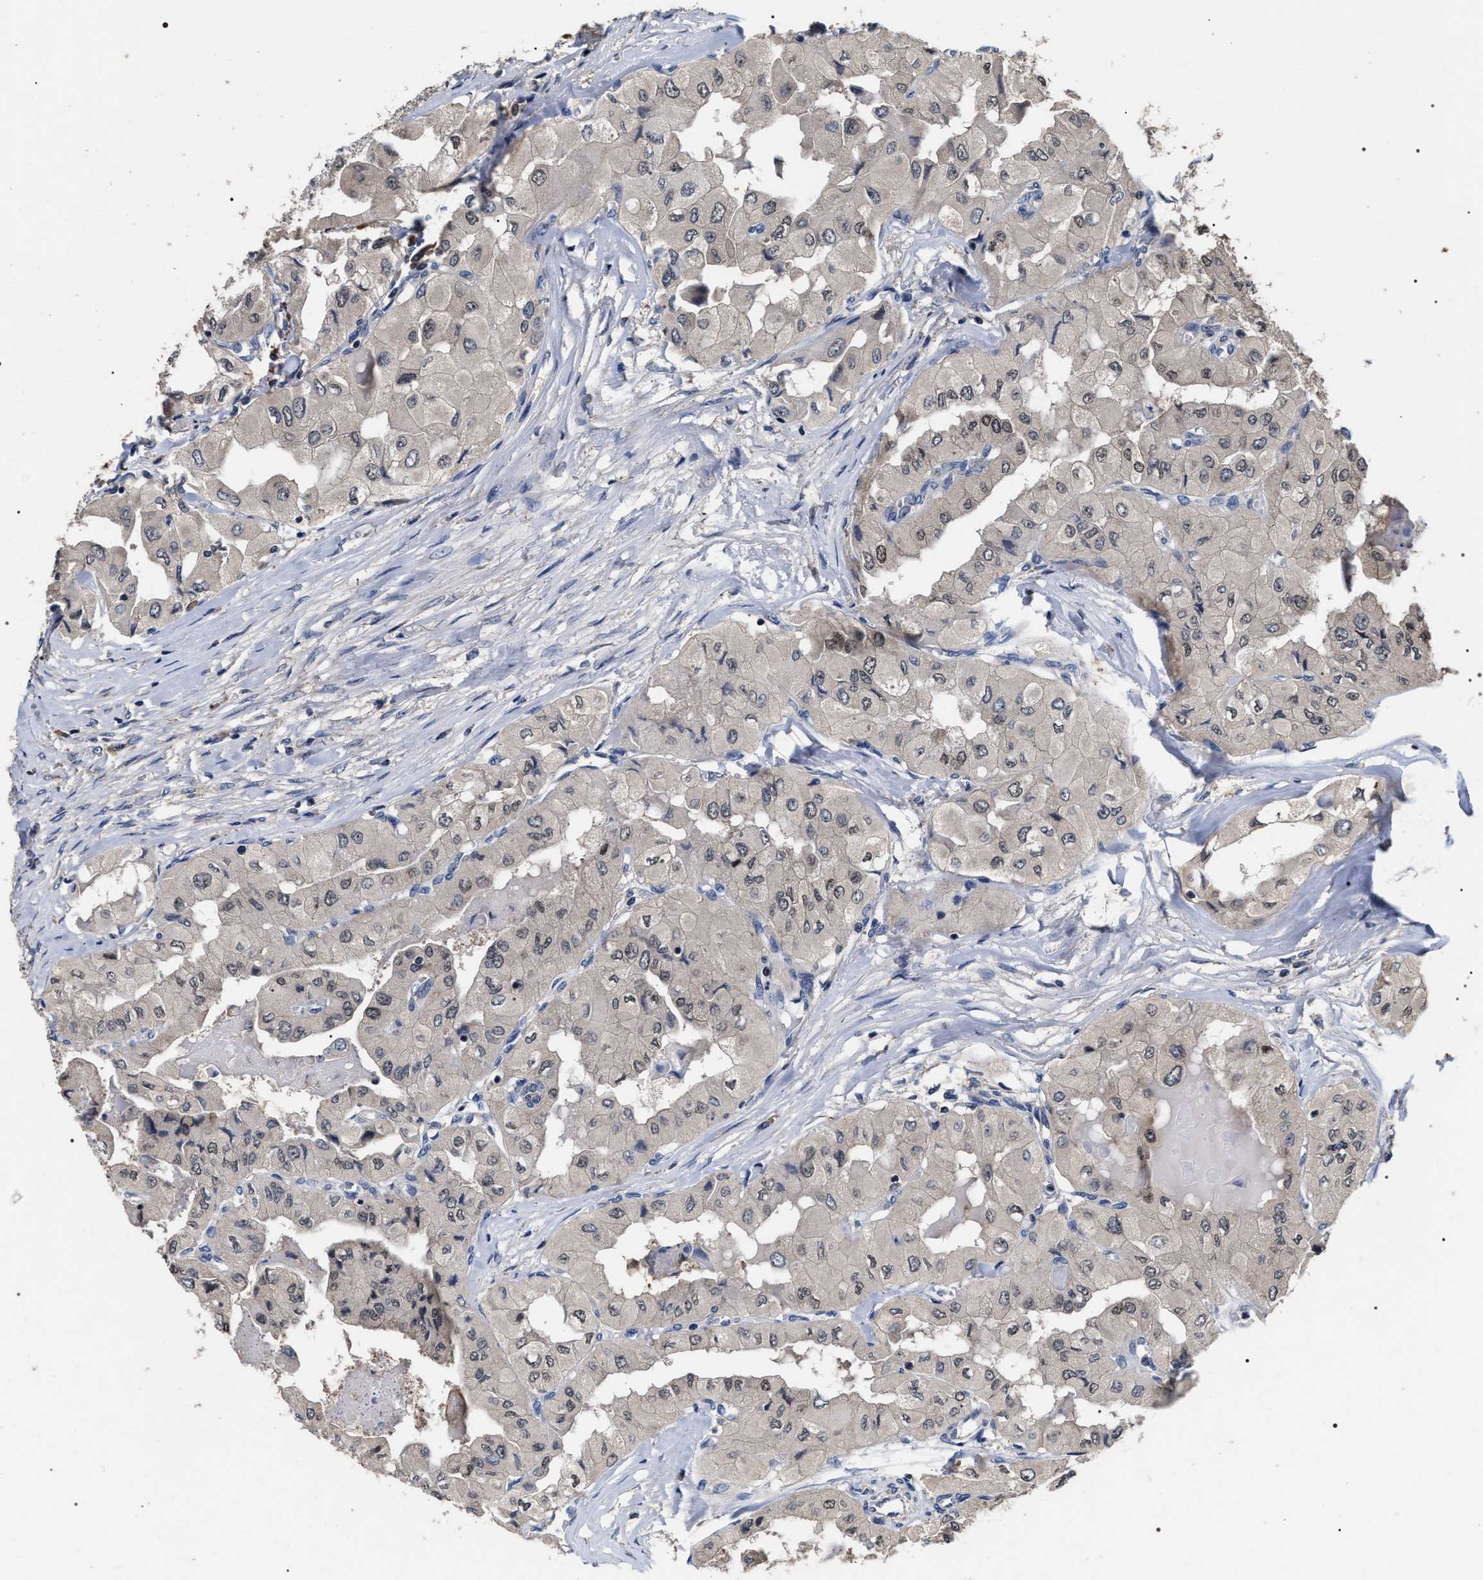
{"staining": {"intensity": "weak", "quantity": ">75%", "location": "nuclear"}, "tissue": "thyroid cancer", "cell_type": "Tumor cells", "image_type": "cancer", "snomed": [{"axis": "morphology", "description": "Papillary adenocarcinoma, NOS"}, {"axis": "topography", "description": "Thyroid gland"}], "caption": "Weak nuclear expression is appreciated in about >75% of tumor cells in thyroid papillary adenocarcinoma.", "gene": "UPF3A", "patient": {"sex": "female", "age": 59}}